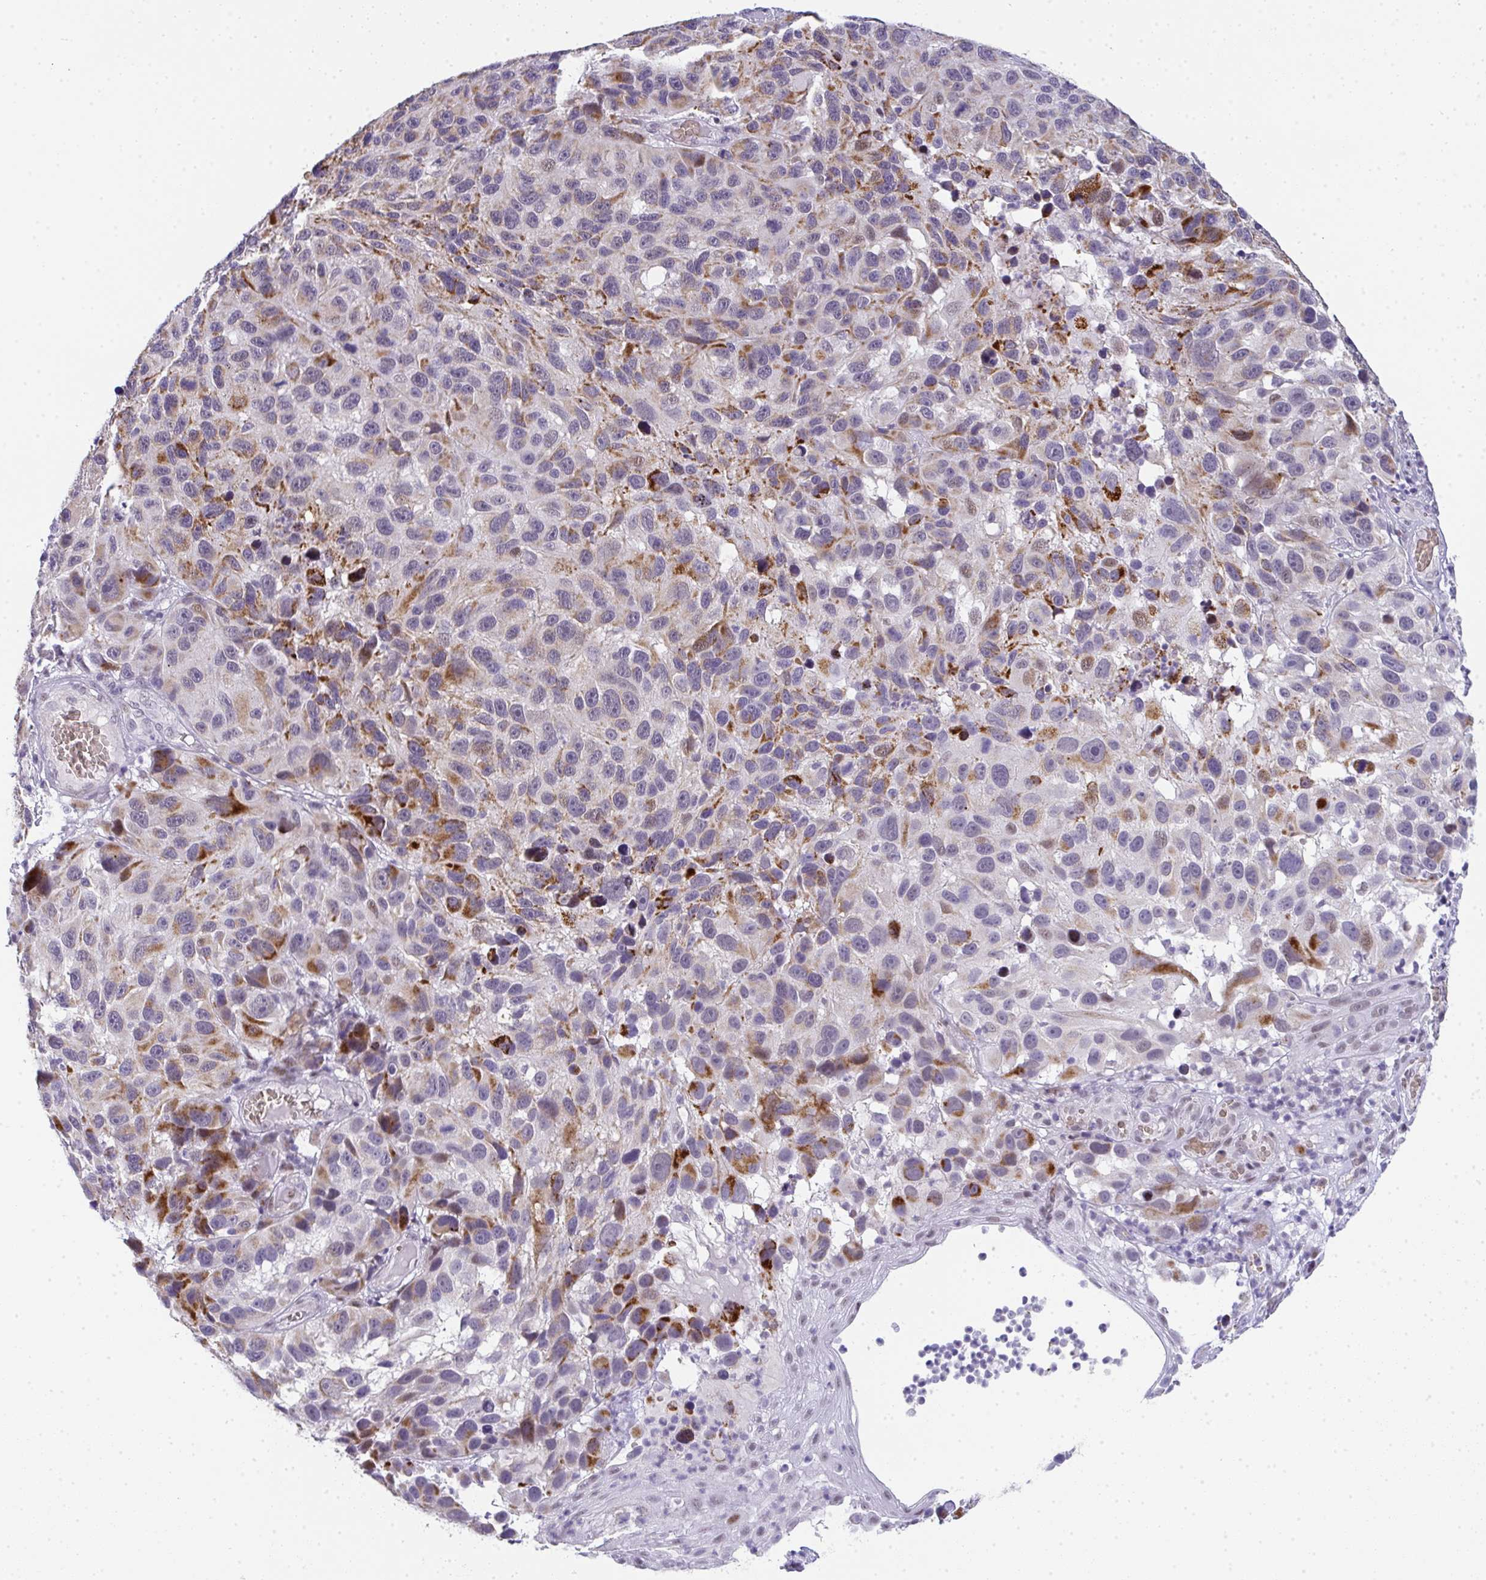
{"staining": {"intensity": "moderate", "quantity": "25%-75%", "location": "cytoplasmic/membranous"}, "tissue": "melanoma", "cell_type": "Tumor cells", "image_type": "cancer", "snomed": [{"axis": "morphology", "description": "Malignant melanoma, NOS"}, {"axis": "topography", "description": "Skin"}], "caption": "Immunohistochemical staining of melanoma exhibits moderate cytoplasmic/membranous protein expression in approximately 25%-75% of tumor cells. Nuclei are stained in blue.", "gene": "TNMD", "patient": {"sex": "male", "age": 53}}